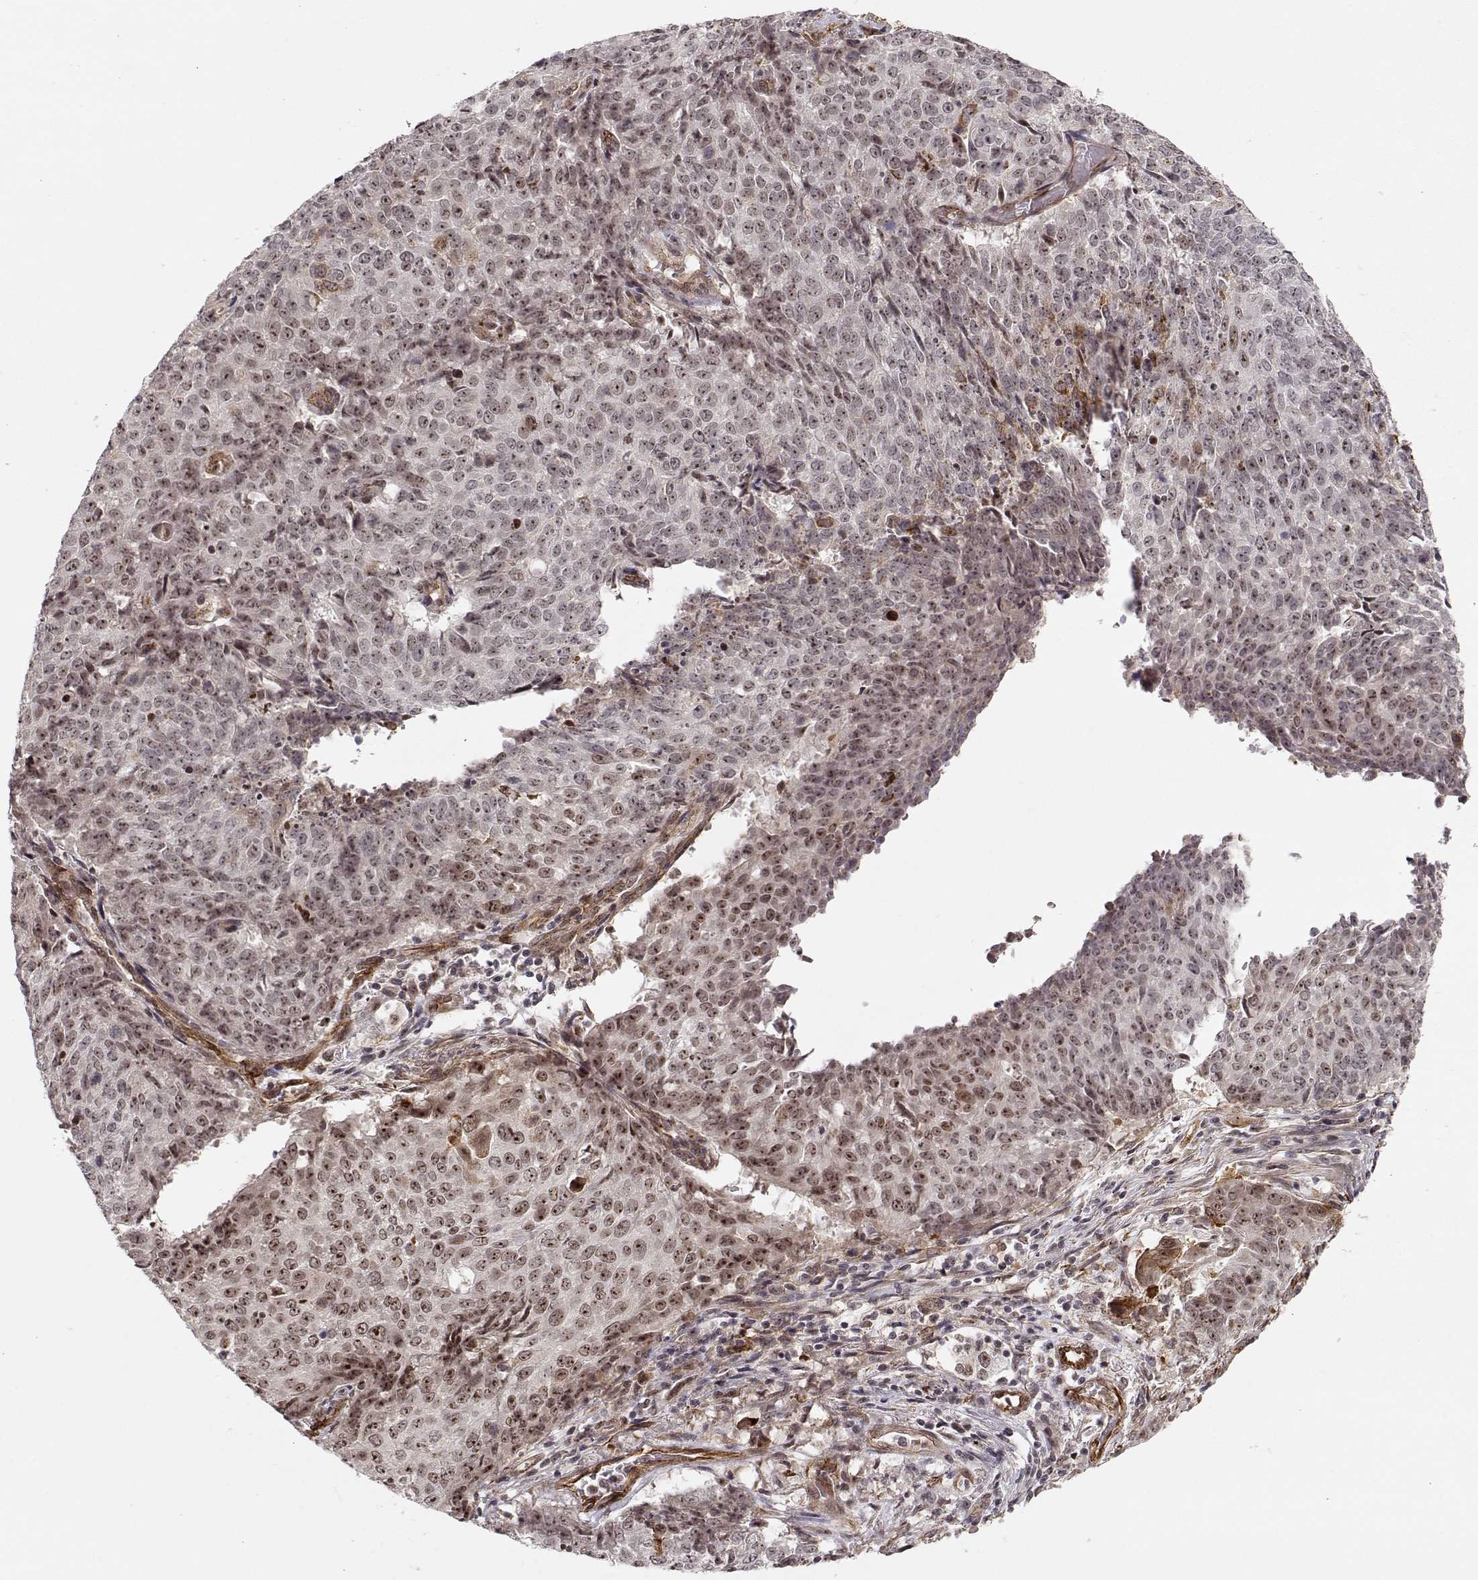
{"staining": {"intensity": "moderate", "quantity": "25%-75%", "location": "nuclear"}, "tissue": "lung cancer", "cell_type": "Tumor cells", "image_type": "cancer", "snomed": [{"axis": "morphology", "description": "Normal tissue, NOS"}, {"axis": "morphology", "description": "Squamous cell carcinoma, NOS"}, {"axis": "topography", "description": "Bronchus"}, {"axis": "topography", "description": "Lung"}], "caption": "IHC staining of squamous cell carcinoma (lung), which shows medium levels of moderate nuclear expression in approximately 25%-75% of tumor cells indicating moderate nuclear protein staining. The staining was performed using DAB (brown) for protein detection and nuclei were counterstained in hematoxylin (blue).", "gene": "CIR1", "patient": {"sex": "male", "age": 64}}